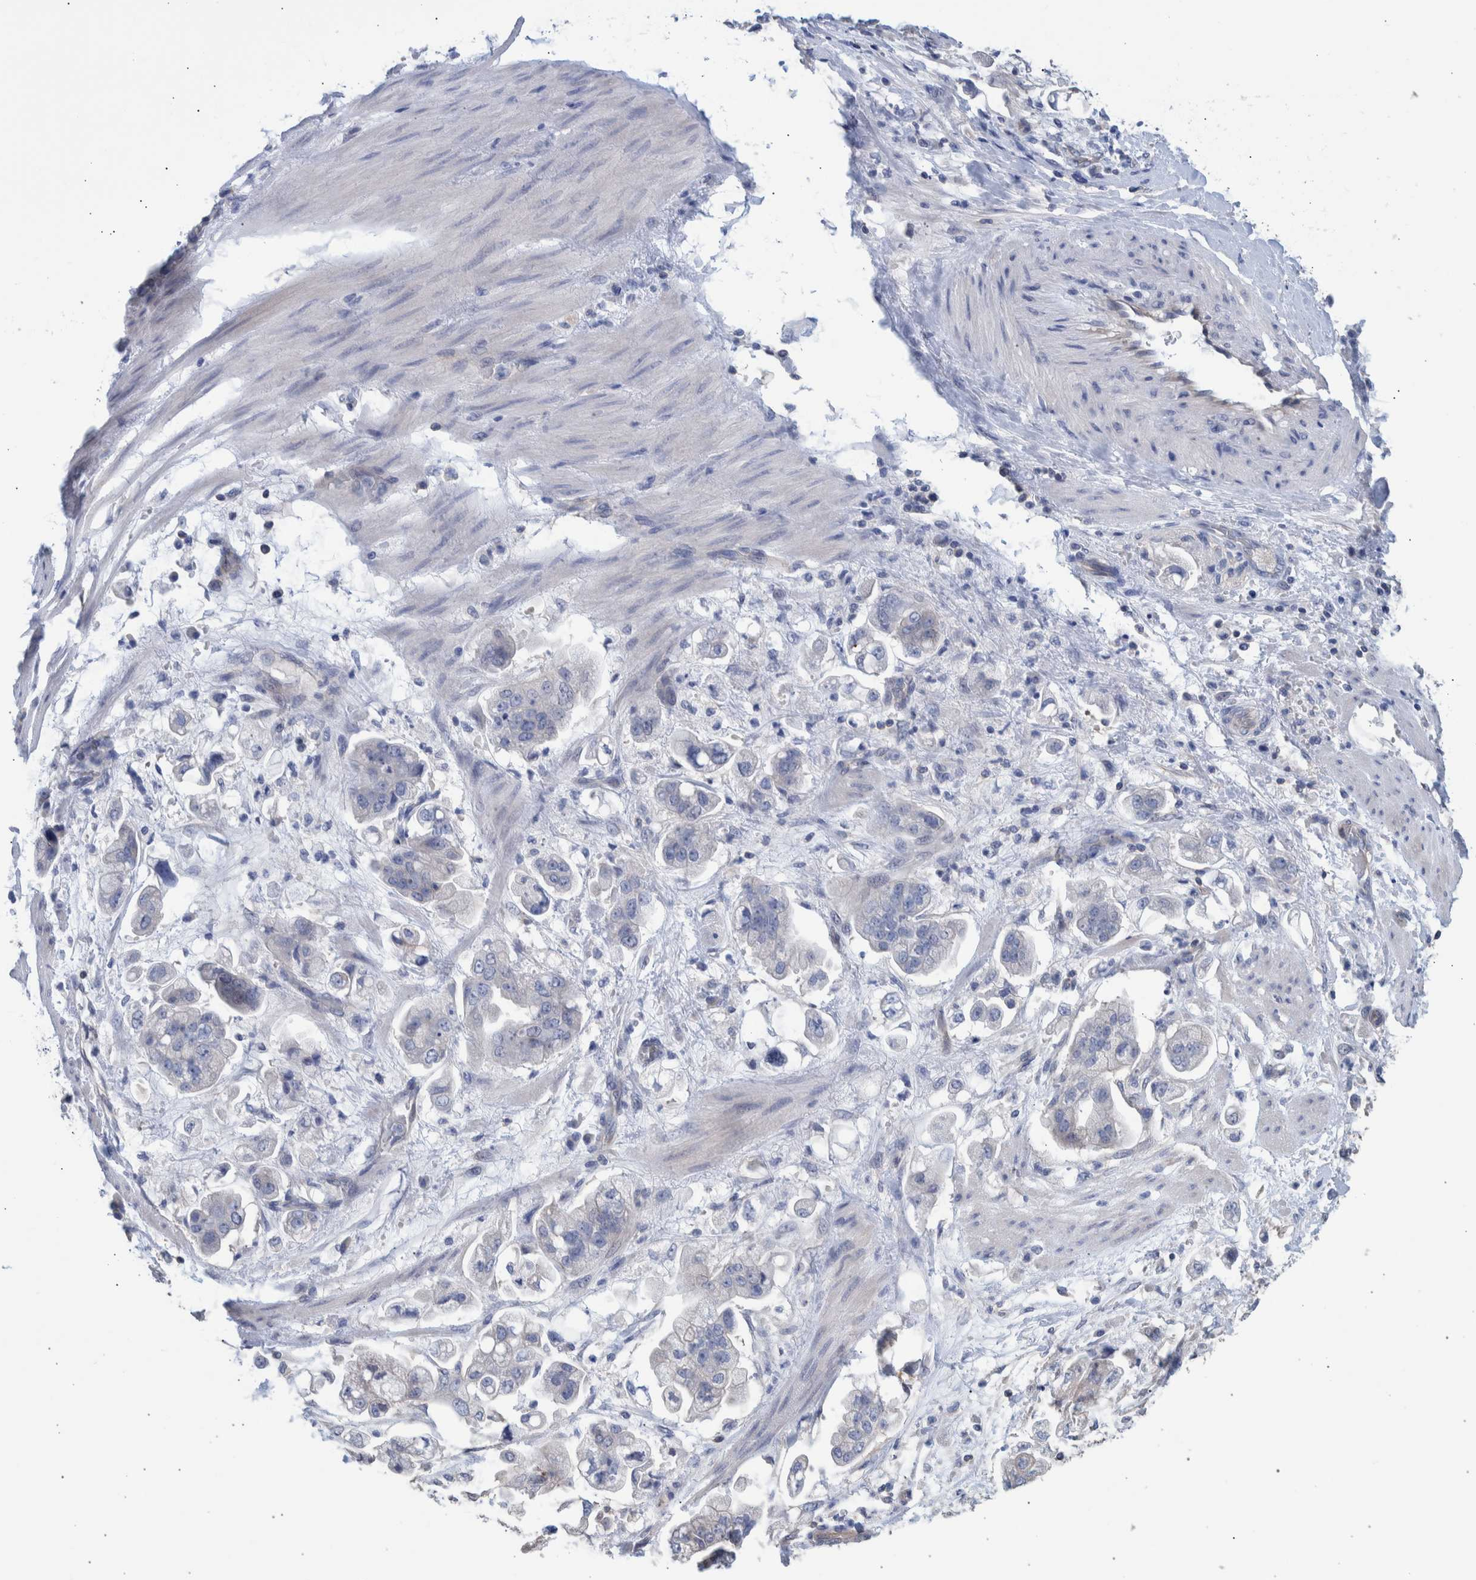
{"staining": {"intensity": "negative", "quantity": "none", "location": "none"}, "tissue": "stomach cancer", "cell_type": "Tumor cells", "image_type": "cancer", "snomed": [{"axis": "morphology", "description": "Adenocarcinoma, NOS"}, {"axis": "topography", "description": "Stomach"}], "caption": "A histopathology image of adenocarcinoma (stomach) stained for a protein demonstrates no brown staining in tumor cells.", "gene": "PPP3CC", "patient": {"sex": "male", "age": 62}}